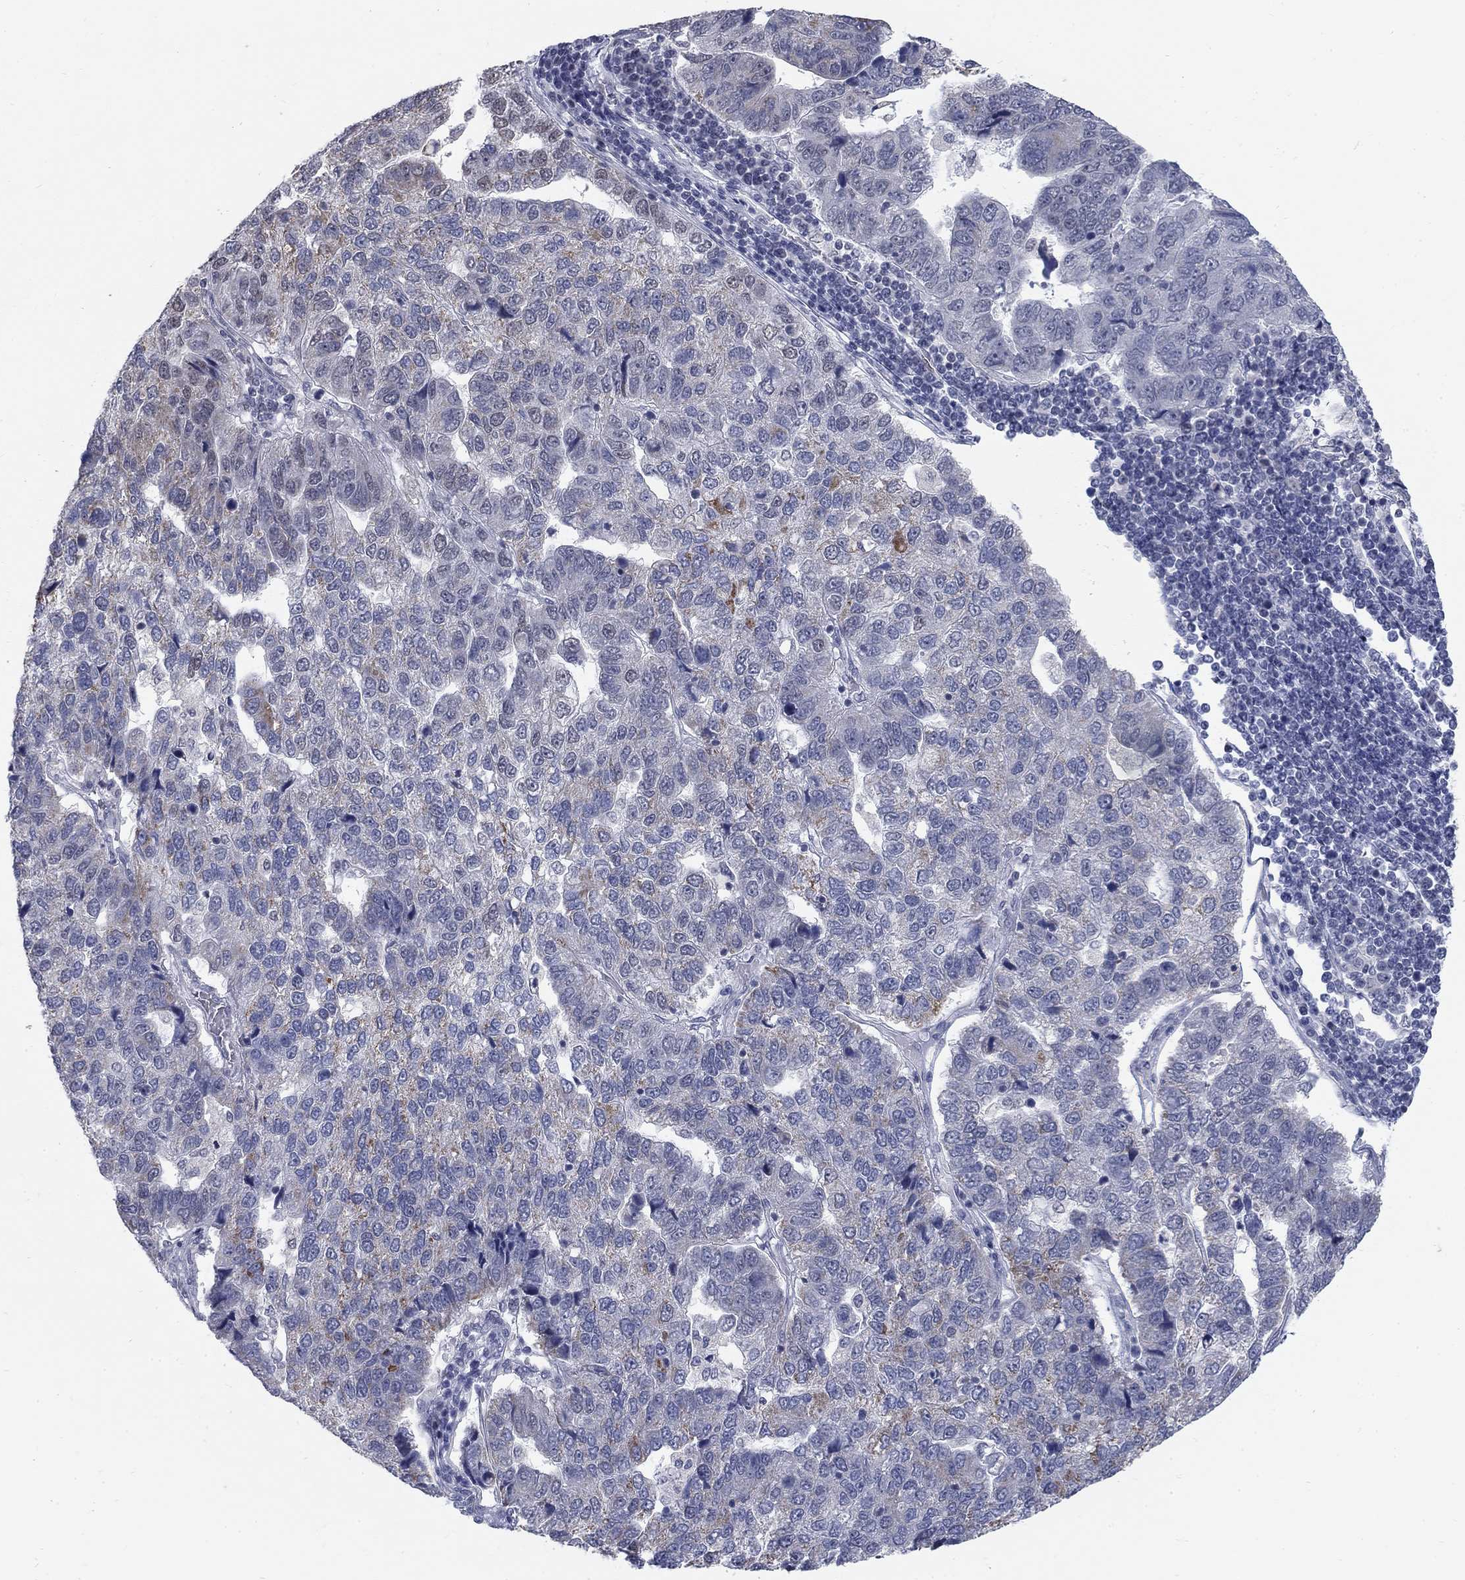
{"staining": {"intensity": "negative", "quantity": "none", "location": "none"}, "tissue": "pancreatic cancer", "cell_type": "Tumor cells", "image_type": "cancer", "snomed": [{"axis": "morphology", "description": "Adenocarcinoma, NOS"}, {"axis": "topography", "description": "Pancreas"}], "caption": "A micrograph of pancreatic cancer stained for a protein displays no brown staining in tumor cells.", "gene": "GCFC2", "patient": {"sex": "female", "age": 61}}